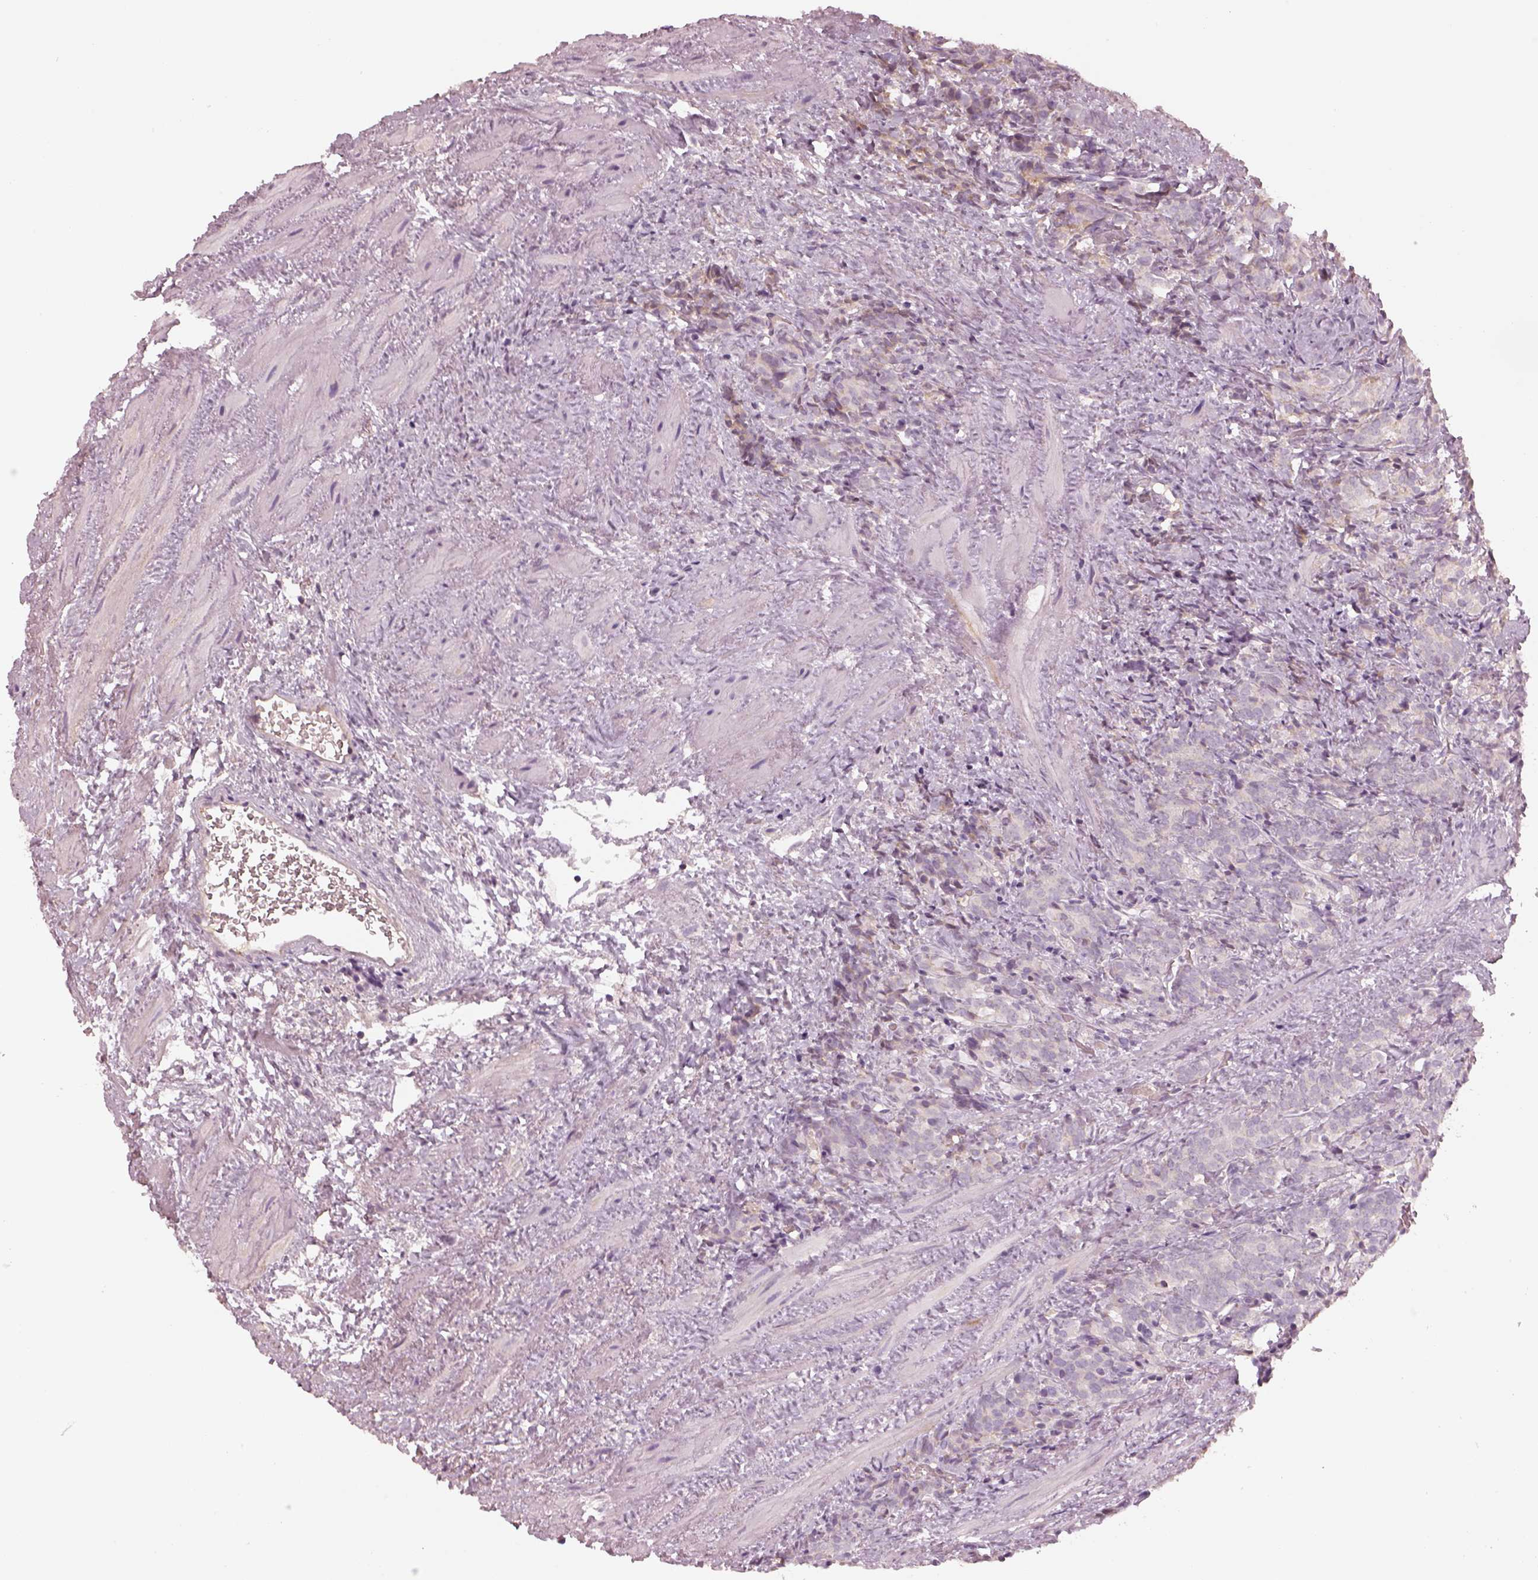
{"staining": {"intensity": "weak", "quantity": "<25%", "location": "cytoplasmic/membranous"}, "tissue": "prostate cancer", "cell_type": "Tumor cells", "image_type": "cancer", "snomed": [{"axis": "morphology", "description": "Adenocarcinoma, High grade"}, {"axis": "topography", "description": "Prostate"}], "caption": "Prostate cancer stained for a protein using IHC reveals no positivity tumor cells.", "gene": "TLX3", "patient": {"sex": "male", "age": 84}}